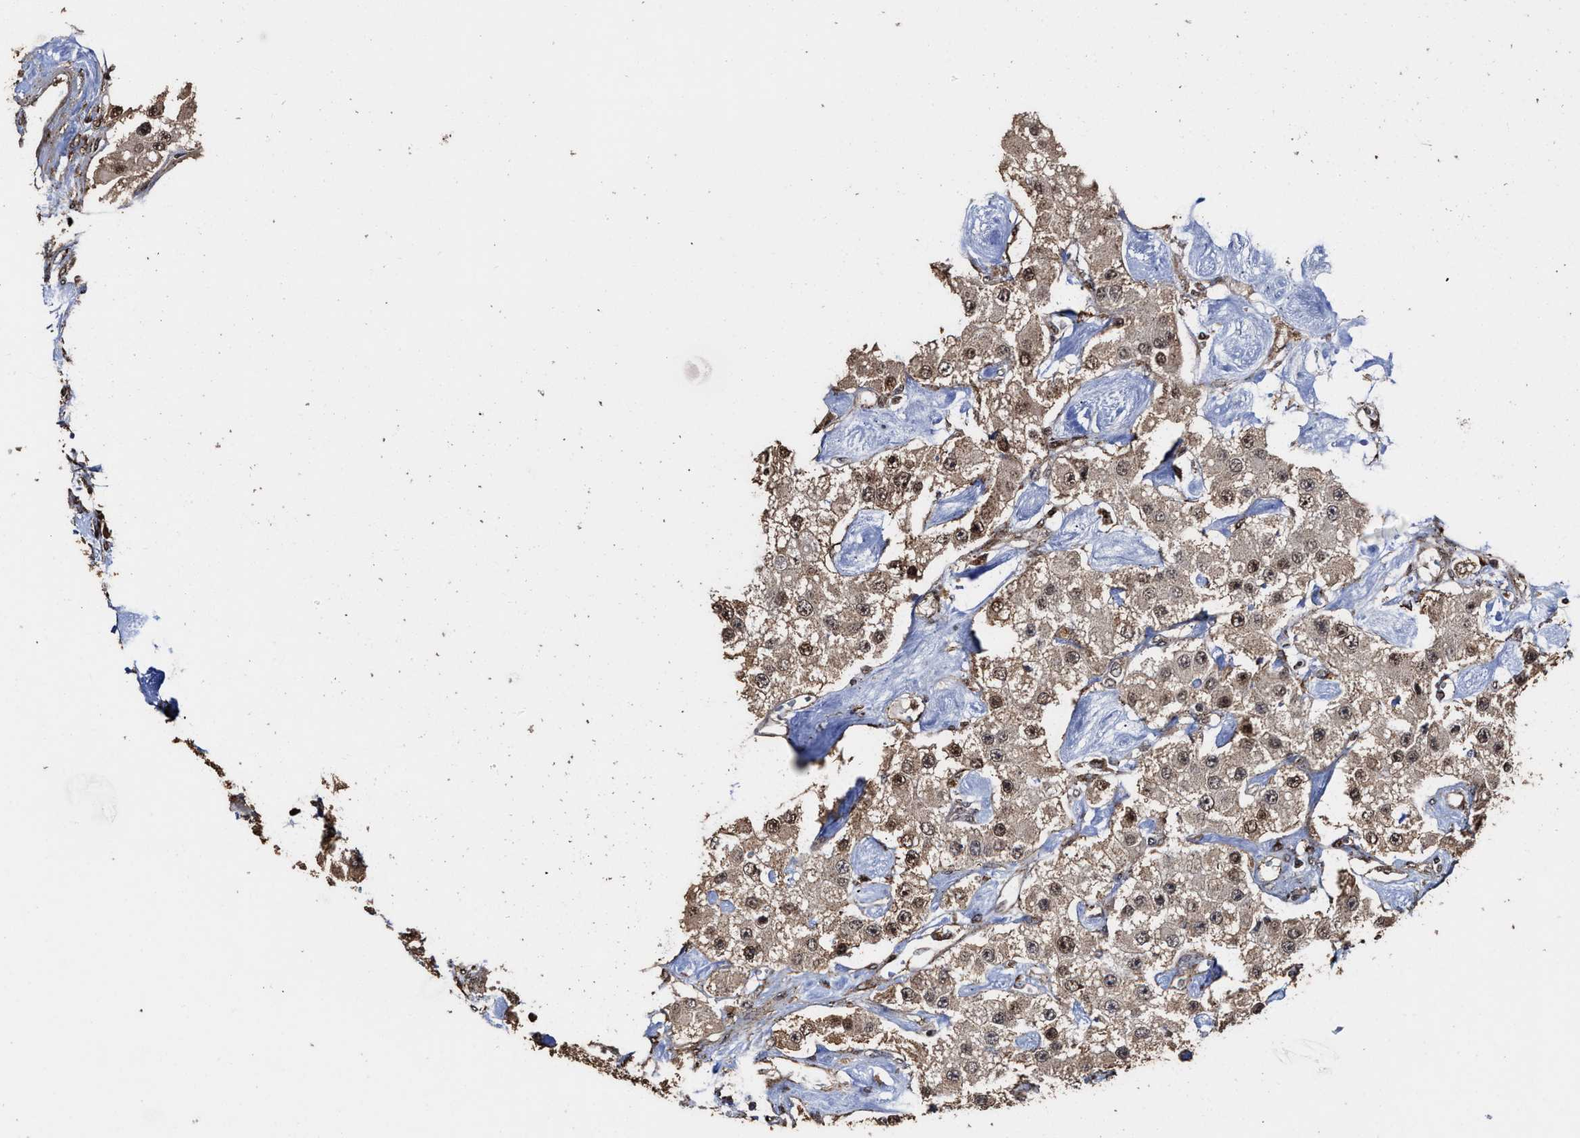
{"staining": {"intensity": "moderate", "quantity": ">75%", "location": "cytoplasmic/membranous,nuclear"}, "tissue": "carcinoid", "cell_type": "Tumor cells", "image_type": "cancer", "snomed": [{"axis": "morphology", "description": "Carcinoid, malignant, NOS"}, {"axis": "topography", "description": "Pancreas"}], "caption": "Moderate cytoplasmic/membranous and nuclear expression for a protein is identified in about >75% of tumor cells of carcinoid using immunohistochemistry.", "gene": "SEPTIN2", "patient": {"sex": "male", "age": 41}}